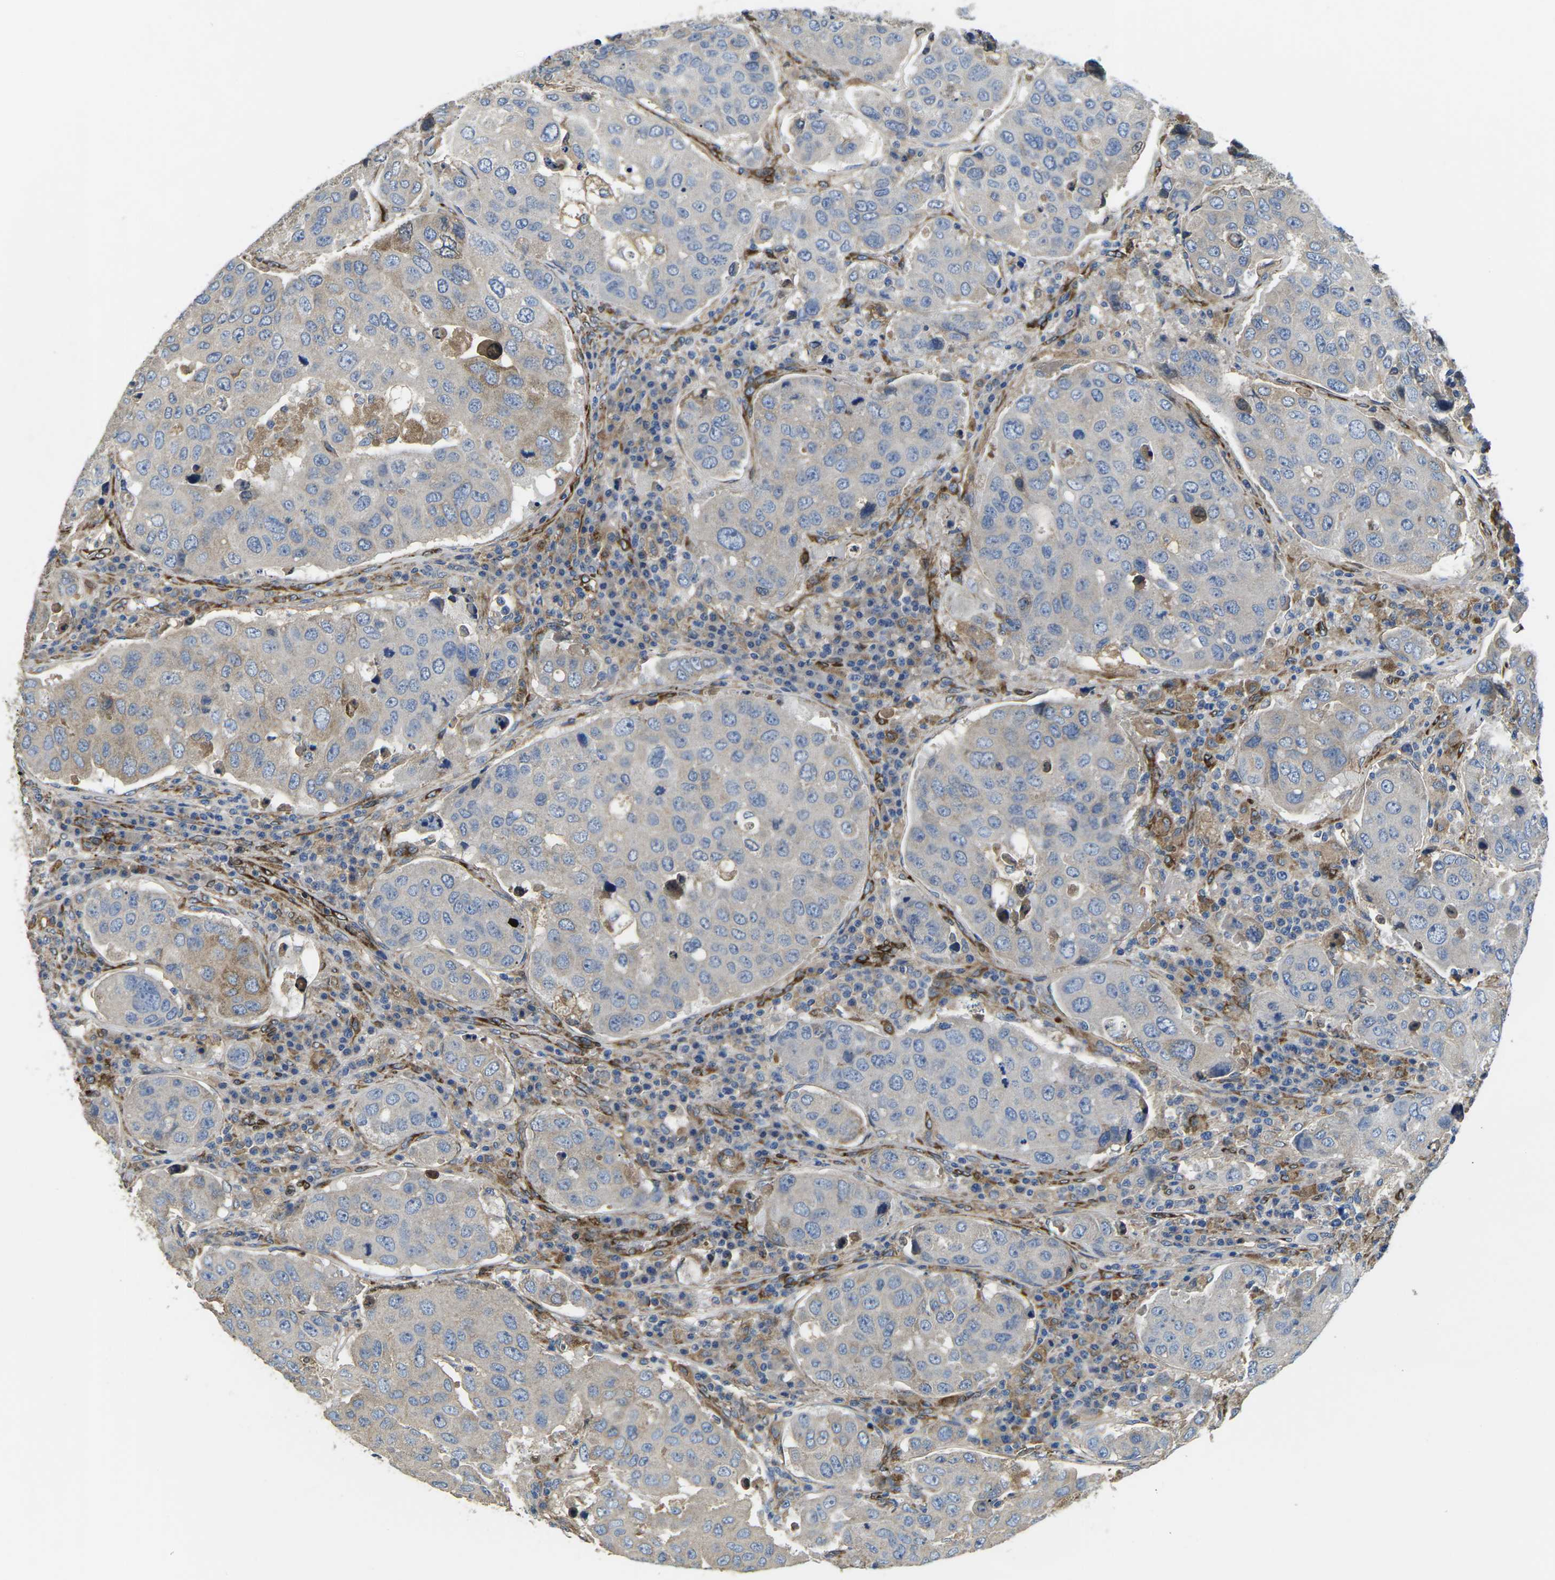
{"staining": {"intensity": "weak", "quantity": "<25%", "location": "cytoplasmic/membranous"}, "tissue": "urothelial cancer", "cell_type": "Tumor cells", "image_type": "cancer", "snomed": [{"axis": "morphology", "description": "Urothelial carcinoma, High grade"}, {"axis": "topography", "description": "Lymph node"}, {"axis": "topography", "description": "Urinary bladder"}], "caption": "Protein analysis of urothelial cancer demonstrates no significant expression in tumor cells. Nuclei are stained in blue.", "gene": "PDZD8", "patient": {"sex": "male", "age": 51}}